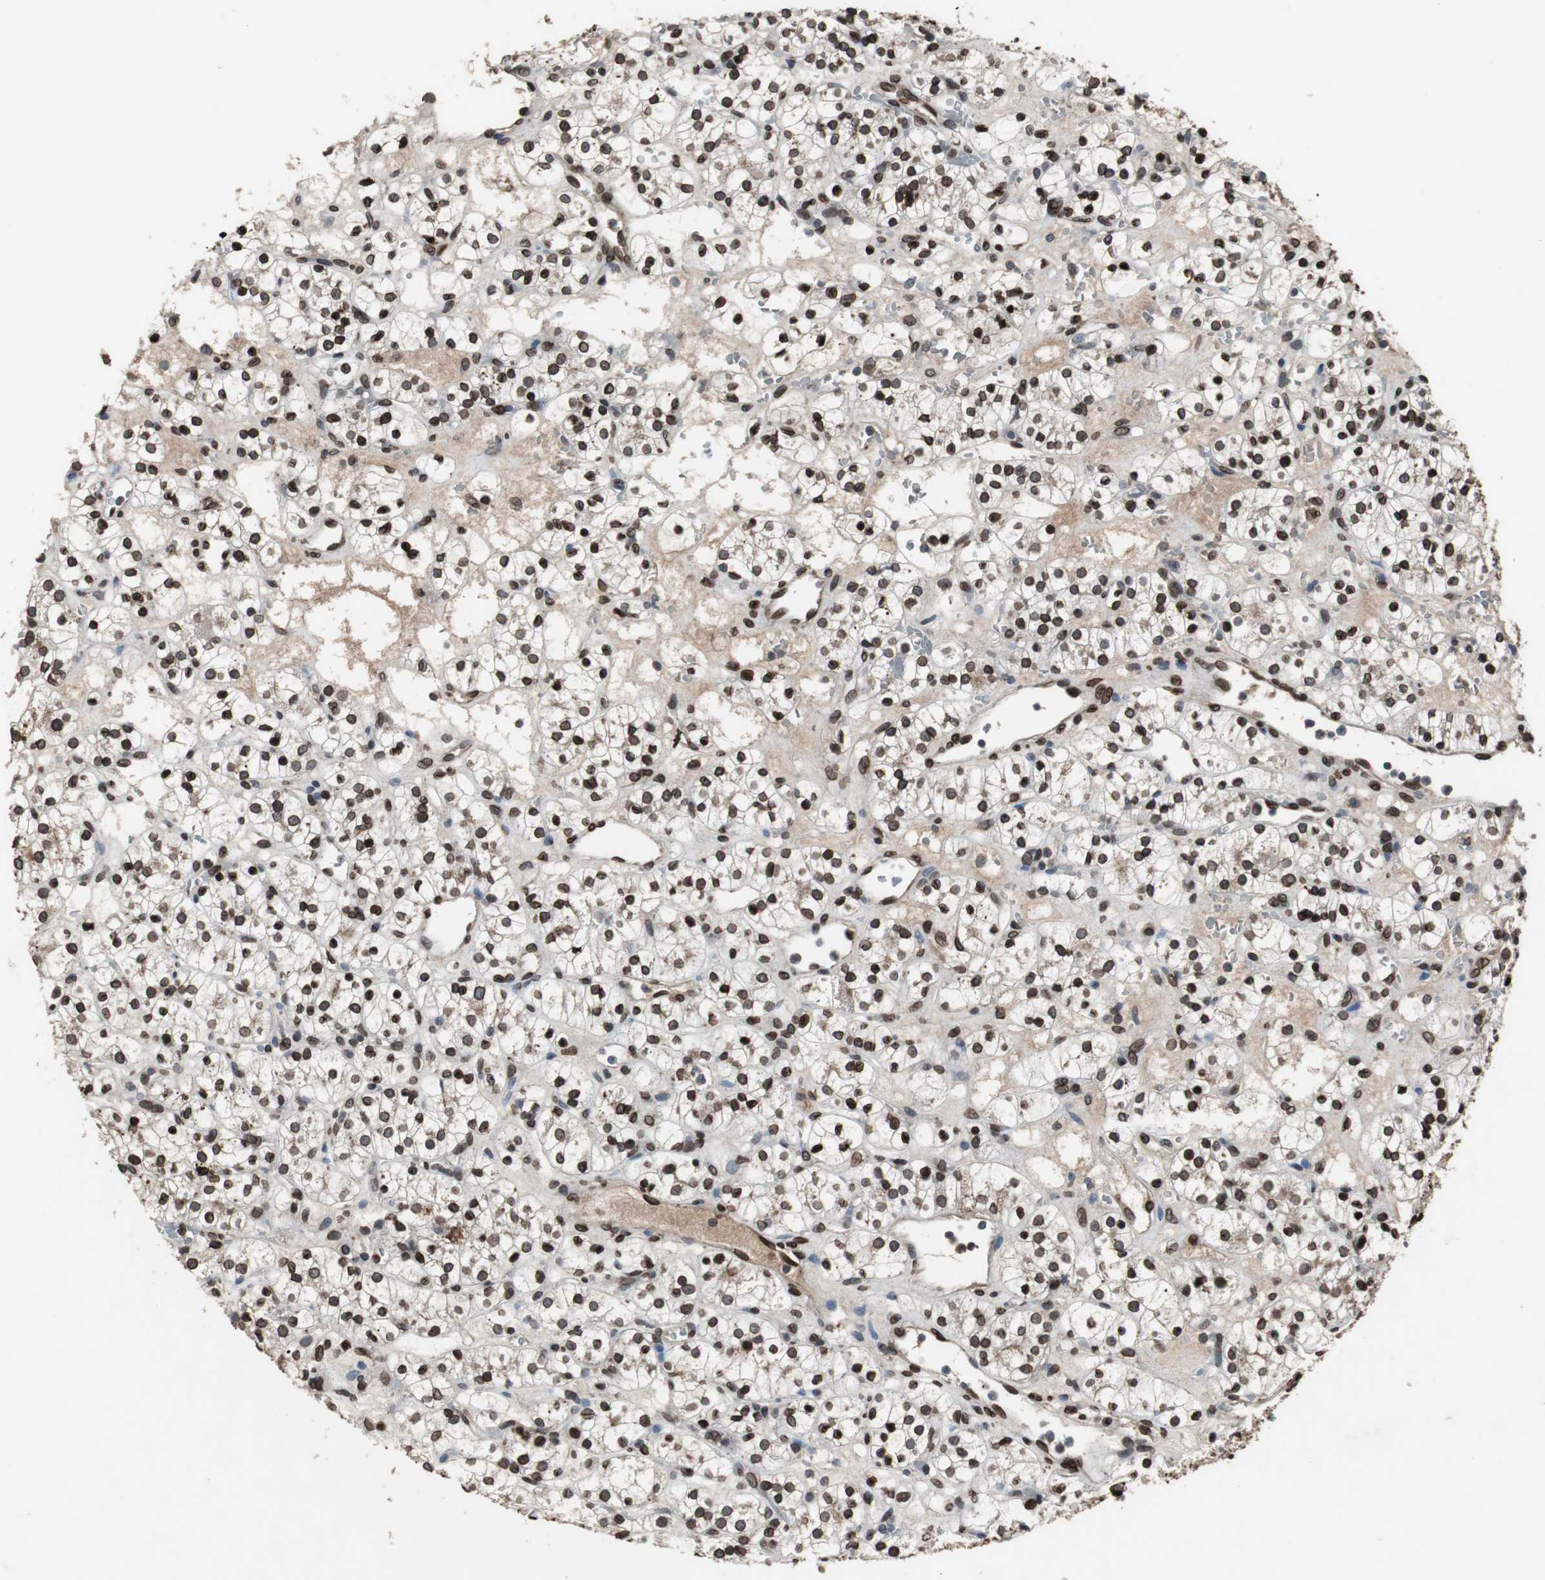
{"staining": {"intensity": "strong", "quantity": ">75%", "location": "cytoplasmic/membranous,nuclear"}, "tissue": "renal cancer", "cell_type": "Tumor cells", "image_type": "cancer", "snomed": [{"axis": "morphology", "description": "Adenocarcinoma, NOS"}, {"axis": "topography", "description": "Kidney"}], "caption": "High-magnification brightfield microscopy of renal cancer (adenocarcinoma) stained with DAB (3,3'-diaminobenzidine) (brown) and counterstained with hematoxylin (blue). tumor cells exhibit strong cytoplasmic/membranous and nuclear staining is appreciated in approximately>75% of cells.", "gene": "LMNA", "patient": {"sex": "female", "age": 60}}